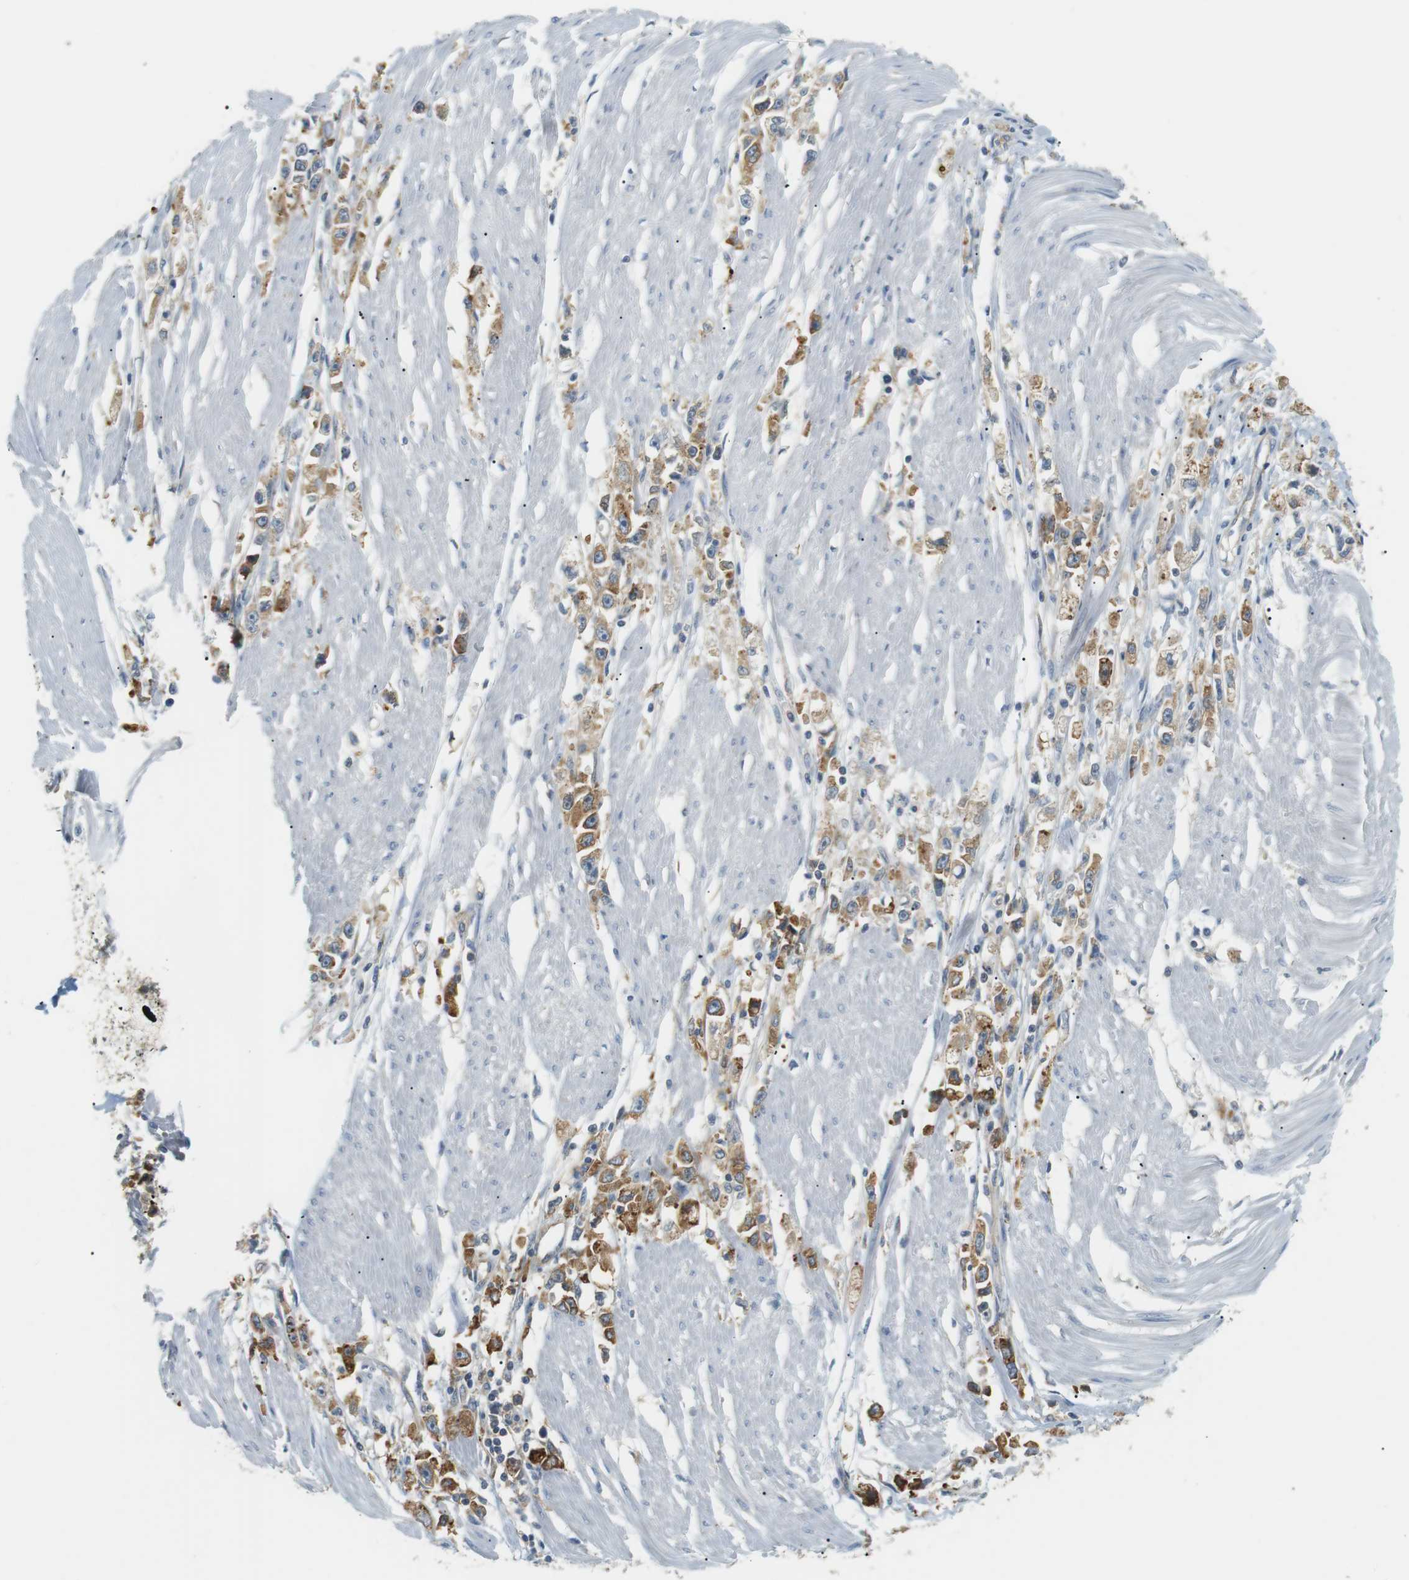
{"staining": {"intensity": "moderate", "quantity": ">75%", "location": "cytoplasmic/membranous"}, "tissue": "stomach cancer", "cell_type": "Tumor cells", "image_type": "cancer", "snomed": [{"axis": "morphology", "description": "Adenocarcinoma, NOS"}, {"axis": "topography", "description": "Stomach"}], "caption": "Immunohistochemistry staining of stomach cancer, which exhibits medium levels of moderate cytoplasmic/membranous expression in approximately >75% of tumor cells indicating moderate cytoplasmic/membranous protein expression. The staining was performed using DAB (3,3'-diaminobenzidine) (brown) for protein detection and nuclei were counterstained in hematoxylin (blue).", "gene": "TMEM200A", "patient": {"sex": "female", "age": 59}}